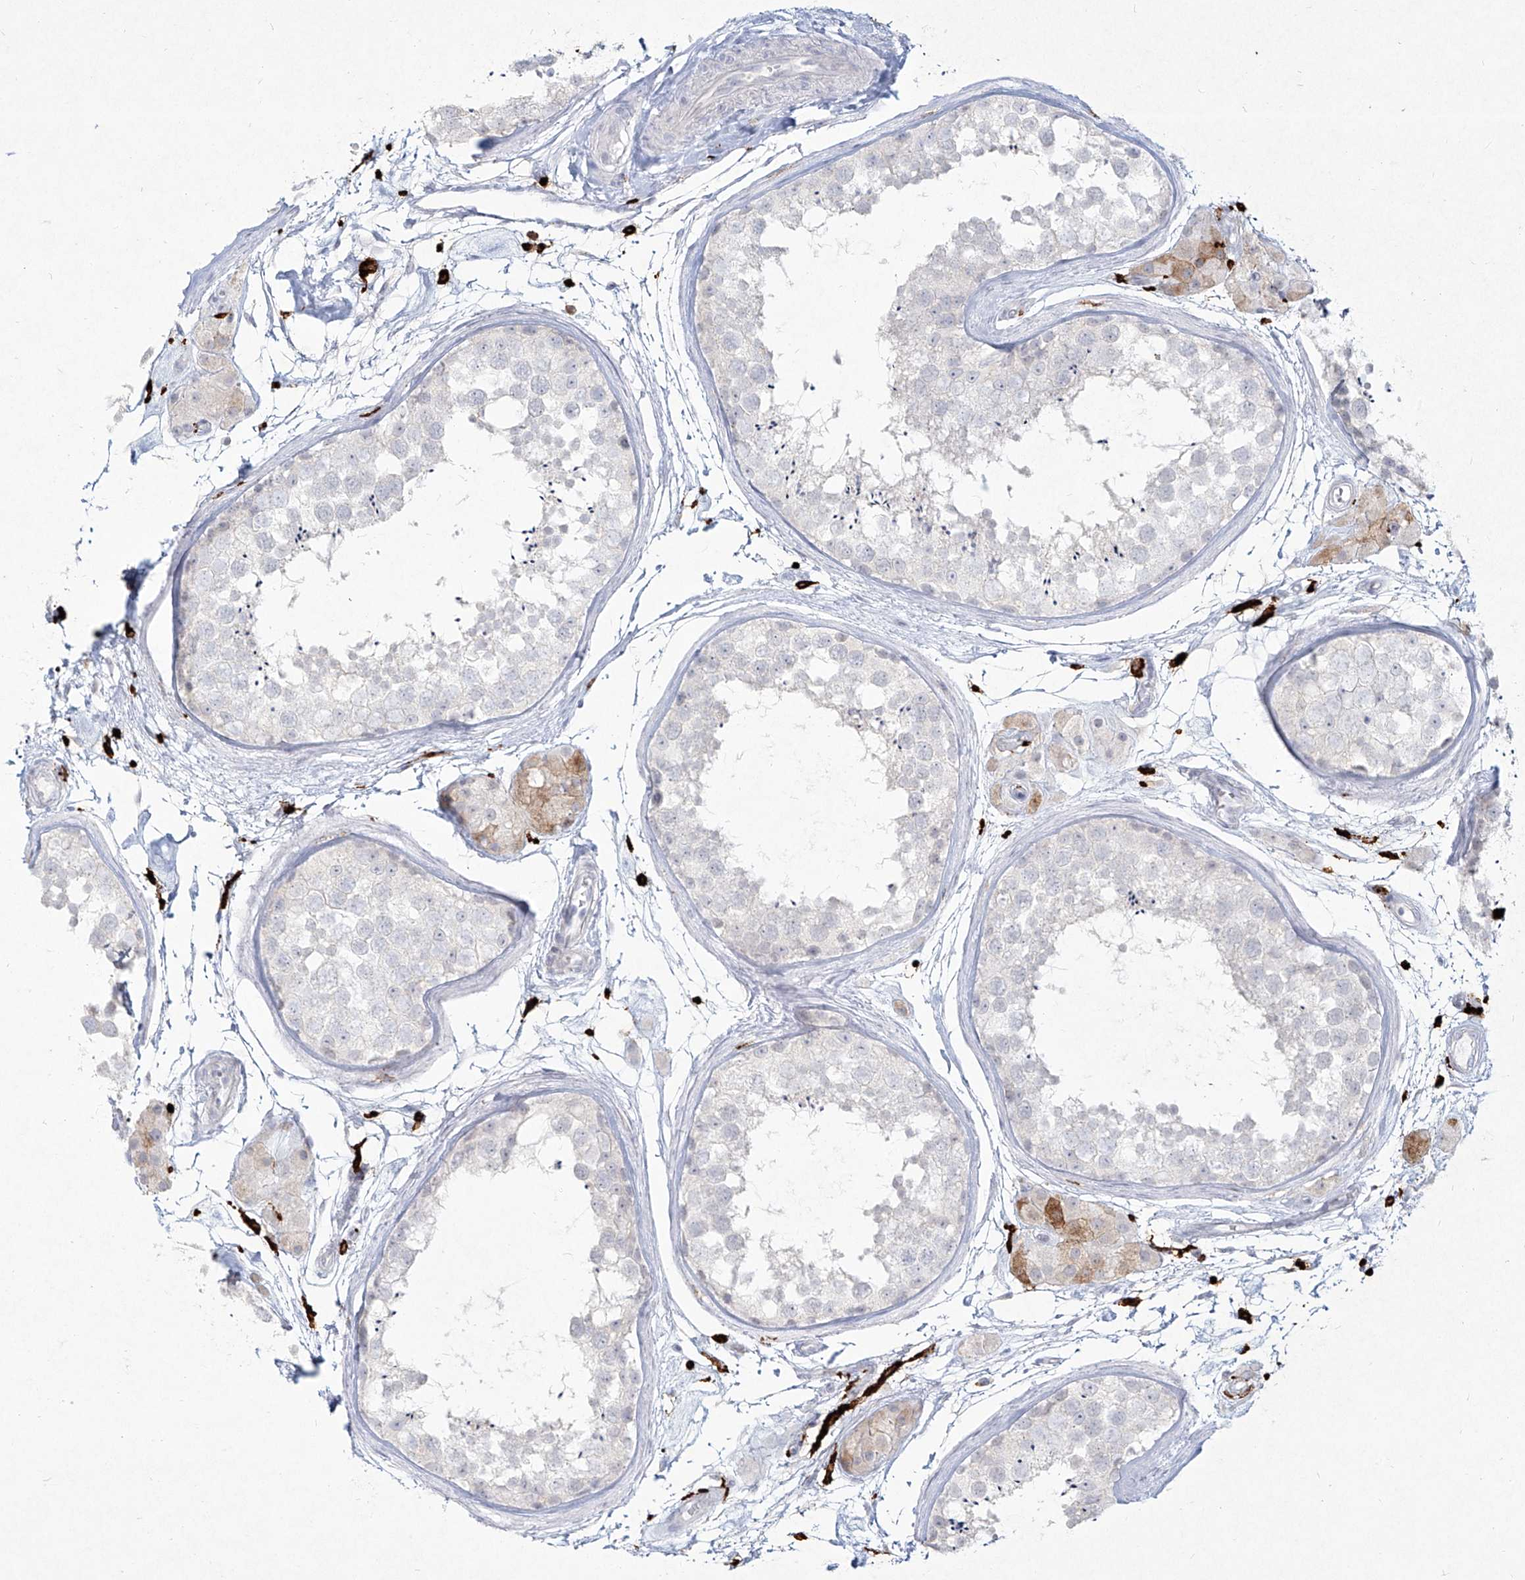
{"staining": {"intensity": "negative", "quantity": "none", "location": "none"}, "tissue": "testis", "cell_type": "Cells in seminiferous ducts", "image_type": "normal", "snomed": [{"axis": "morphology", "description": "Normal tissue, NOS"}, {"axis": "topography", "description": "Testis"}], "caption": "Immunohistochemical staining of normal testis shows no significant positivity in cells in seminiferous ducts. Brightfield microscopy of immunohistochemistry stained with DAB (brown) and hematoxylin (blue), captured at high magnification.", "gene": "CD209", "patient": {"sex": "male", "age": 56}}